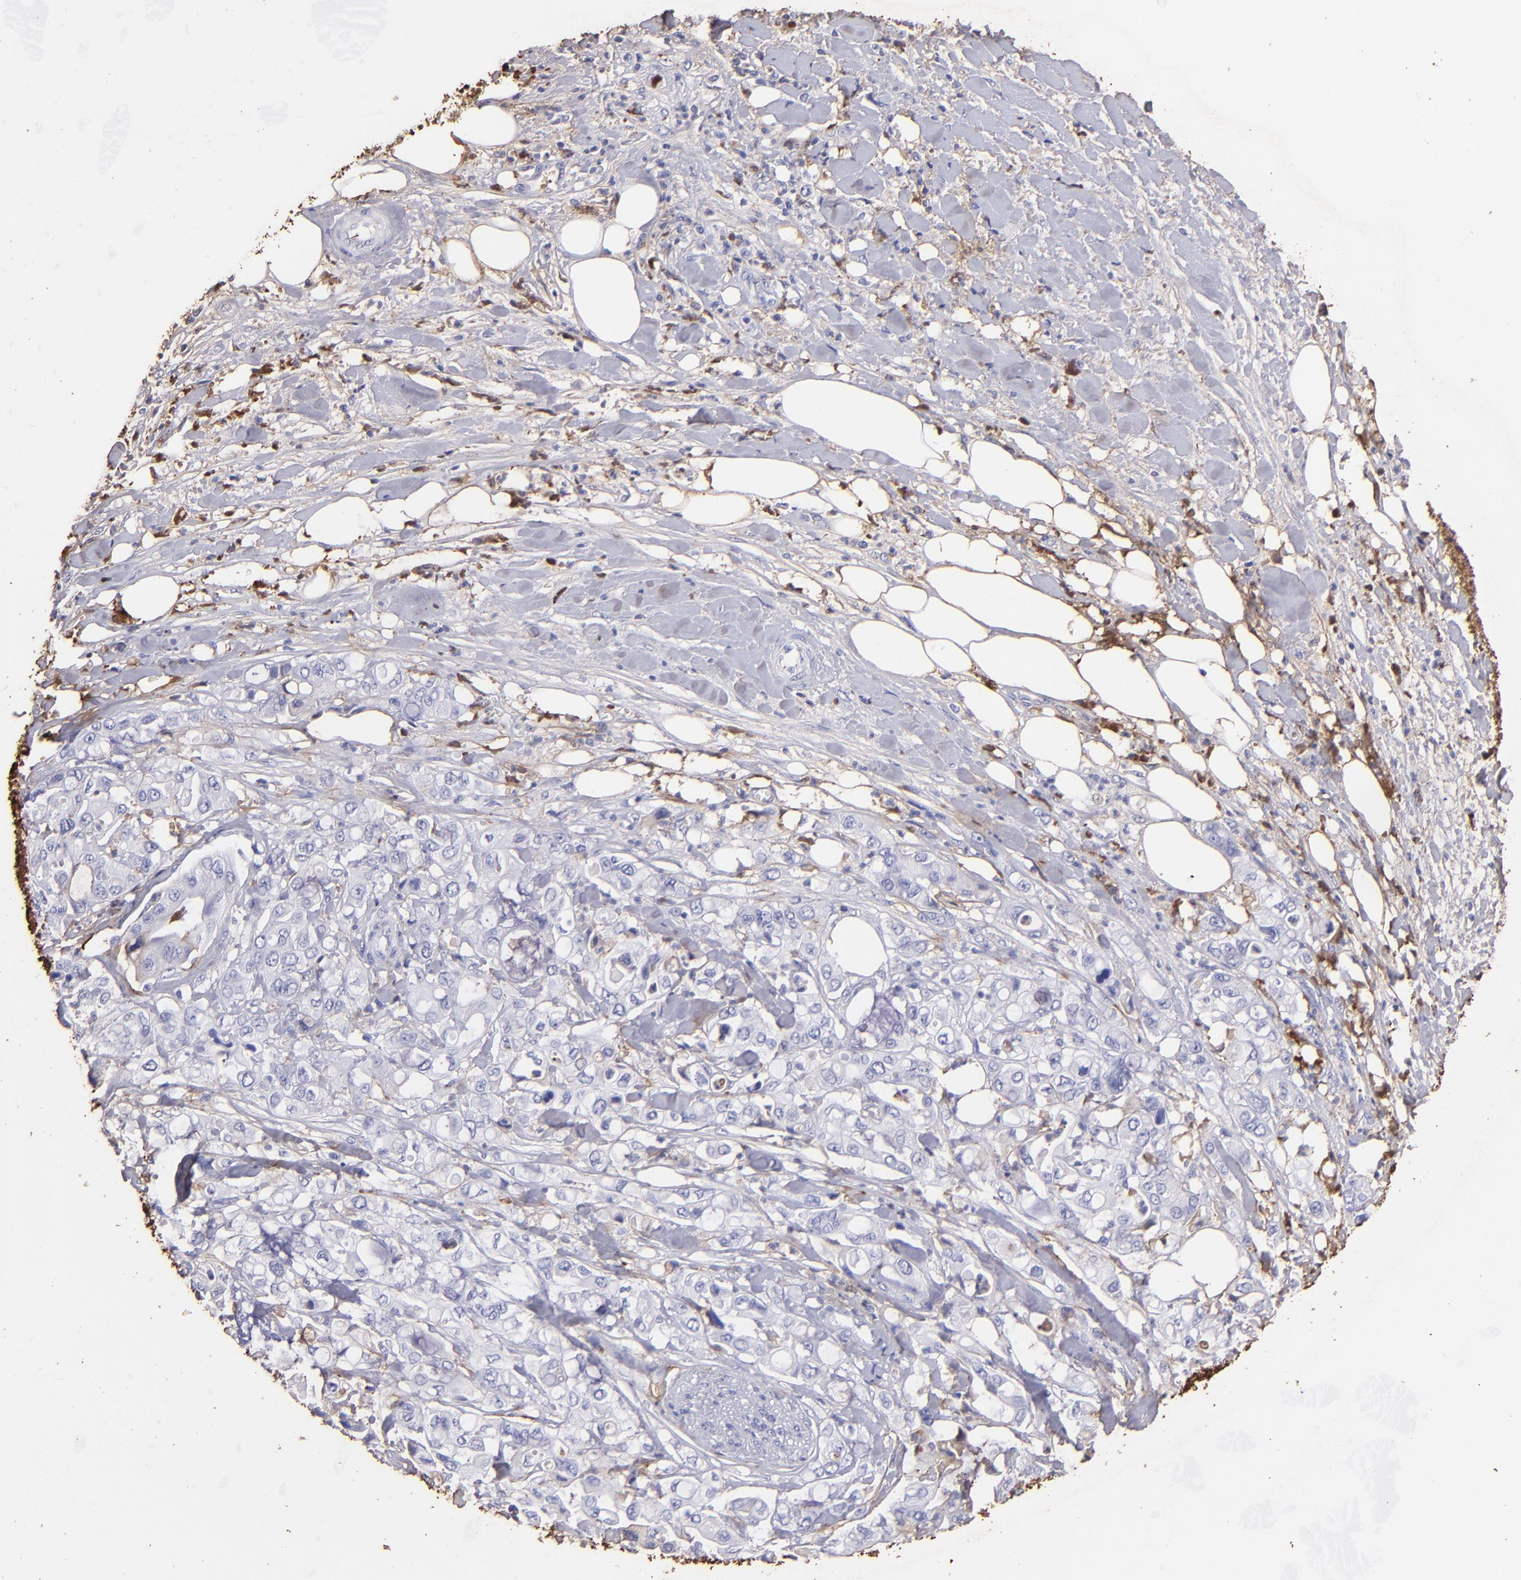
{"staining": {"intensity": "negative", "quantity": "none", "location": "none"}, "tissue": "pancreatic cancer", "cell_type": "Tumor cells", "image_type": "cancer", "snomed": [{"axis": "morphology", "description": "Adenocarcinoma, NOS"}, {"axis": "topography", "description": "Pancreas"}], "caption": "DAB (3,3'-diaminobenzidine) immunohistochemical staining of human pancreatic cancer (adenocarcinoma) exhibits no significant expression in tumor cells. (Immunohistochemistry (ihc), brightfield microscopy, high magnification).", "gene": "FGB", "patient": {"sex": "male", "age": 70}}